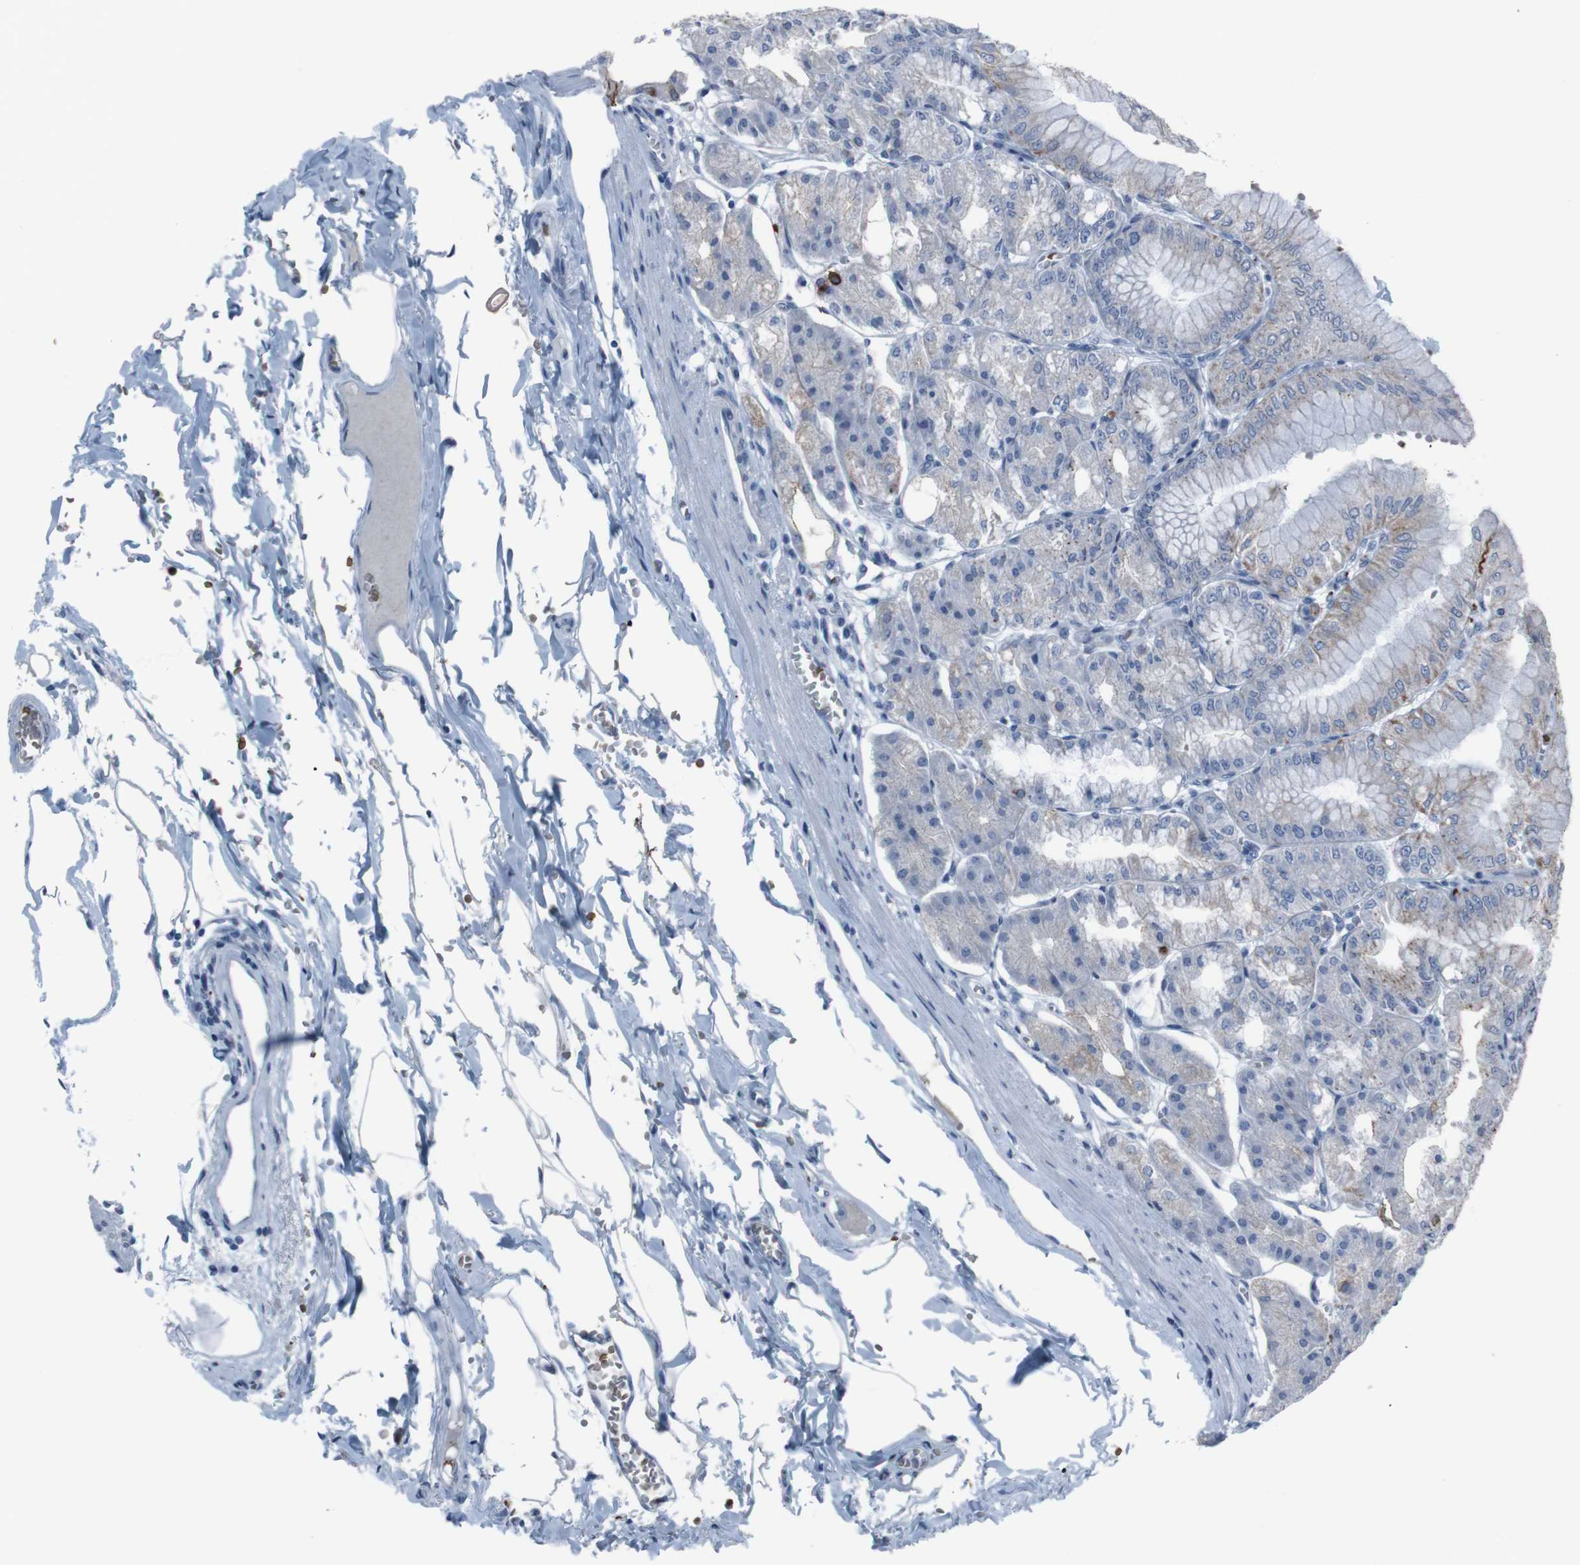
{"staining": {"intensity": "moderate", "quantity": "<25%", "location": "cytoplasmic/membranous"}, "tissue": "stomach", "cell_type": "Glandular cells", "image_type": "normal", "snomed": [{"axis": "morphology", "description": "Normal tissue, NOS"}, {"axis": "topography", "description": "Stomach, lower"}], "caption": "Immunohistochemistry (IHC) (DAB) staining of normal human stomach demonstrates moderate cytoplasmic/membranous protein positivity in about <25% of glandular cells.", "gene": "ST6GAL1", "patient": {"sex": "male", "age": 71}}